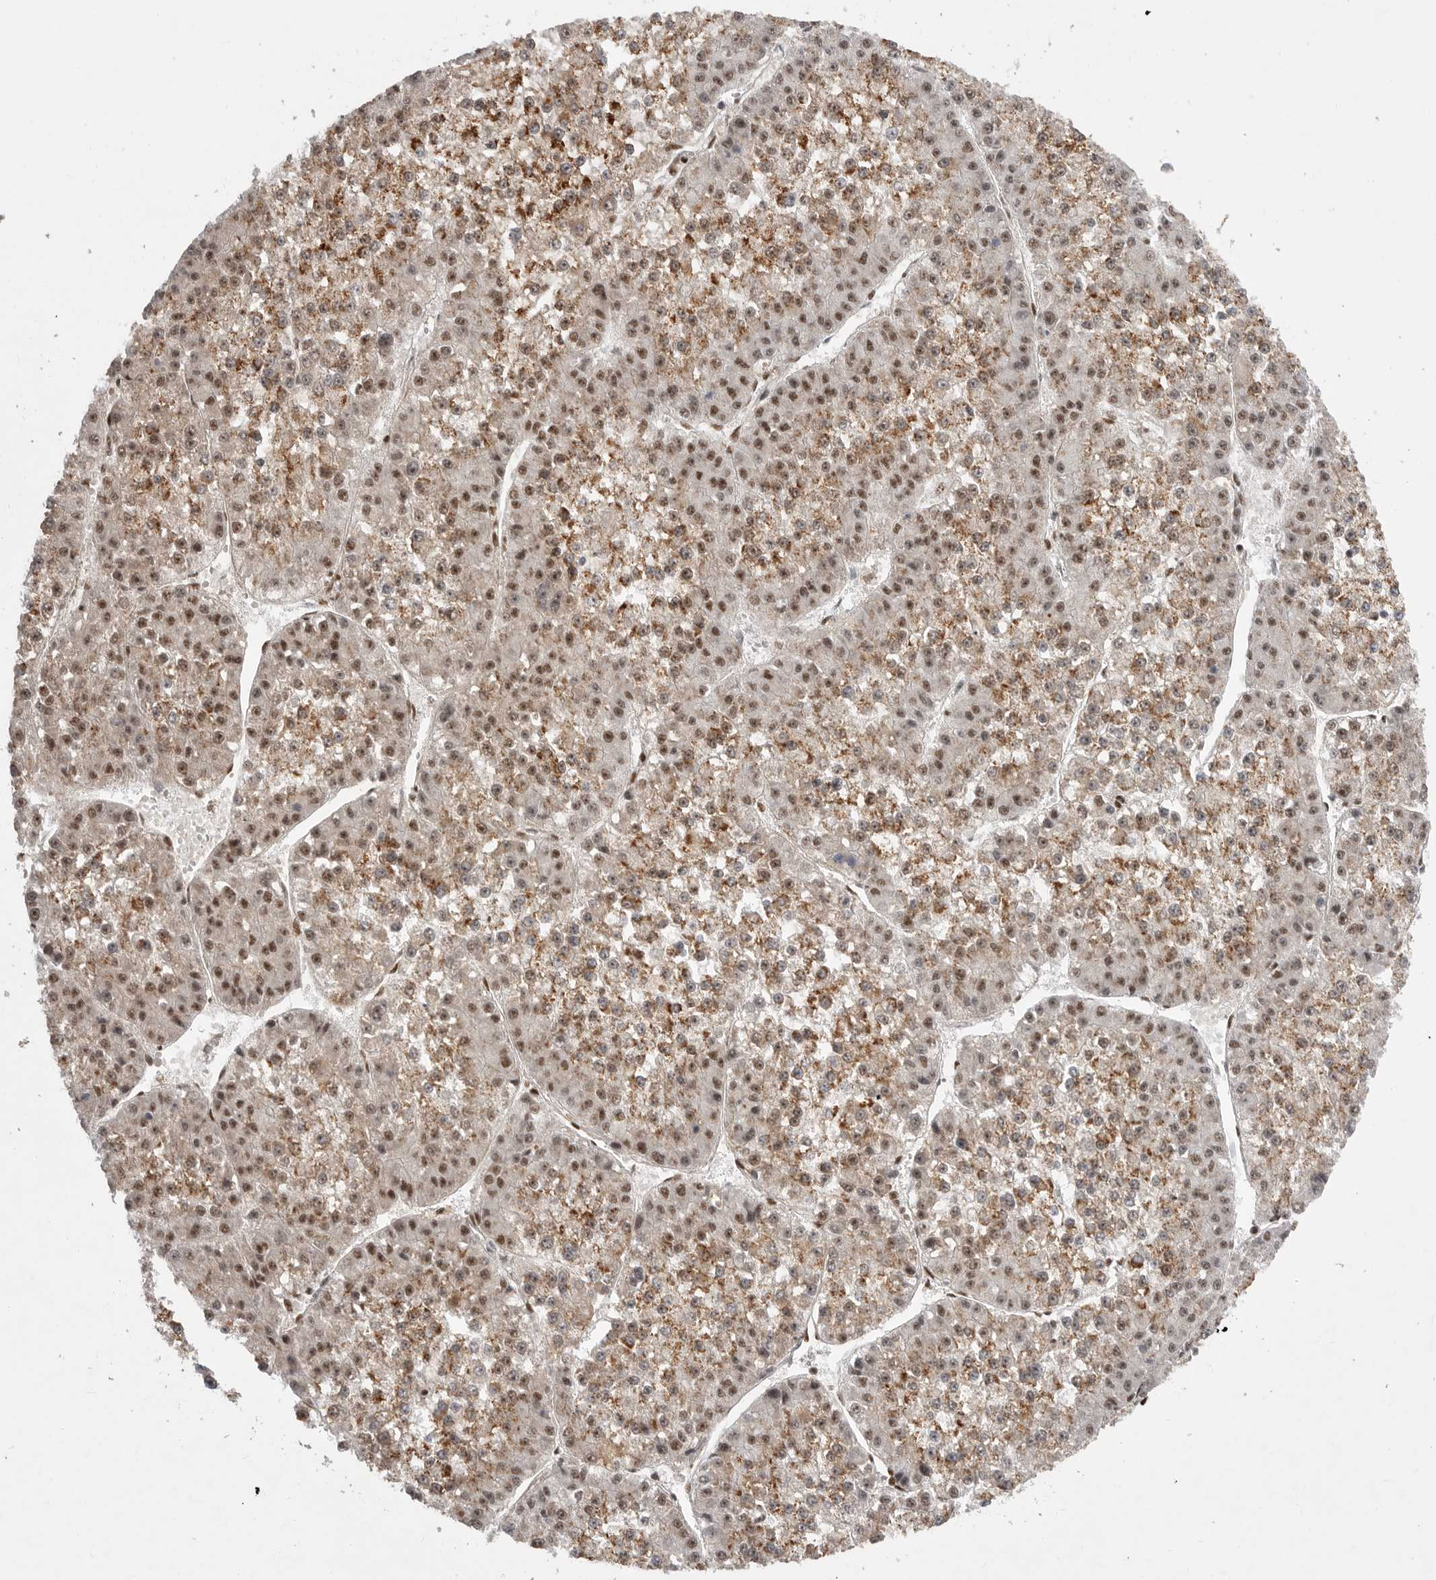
{"staining": {"intensity": "moderate", "quantity": ">75%", "location": "cytoplasmic/membranous,nuclear"}, "tissue": "liver cancer", "cell_type": "Tumor cells", "image_type": "cancer", "snomed": [{"axis": "morphology", "description": "Carcinoma, Hepatocellular, NOS"}, {"axis": "topography", "description": "Liver"}], "caption": "Protein analysis of liver cancer tissue exhibits moderate cytoplasmic/membranous and nuclear expression in approximately >75% of tumor cells.", "gene": "PPP1R8", "patient": {"sex": "female", "age": 73}}